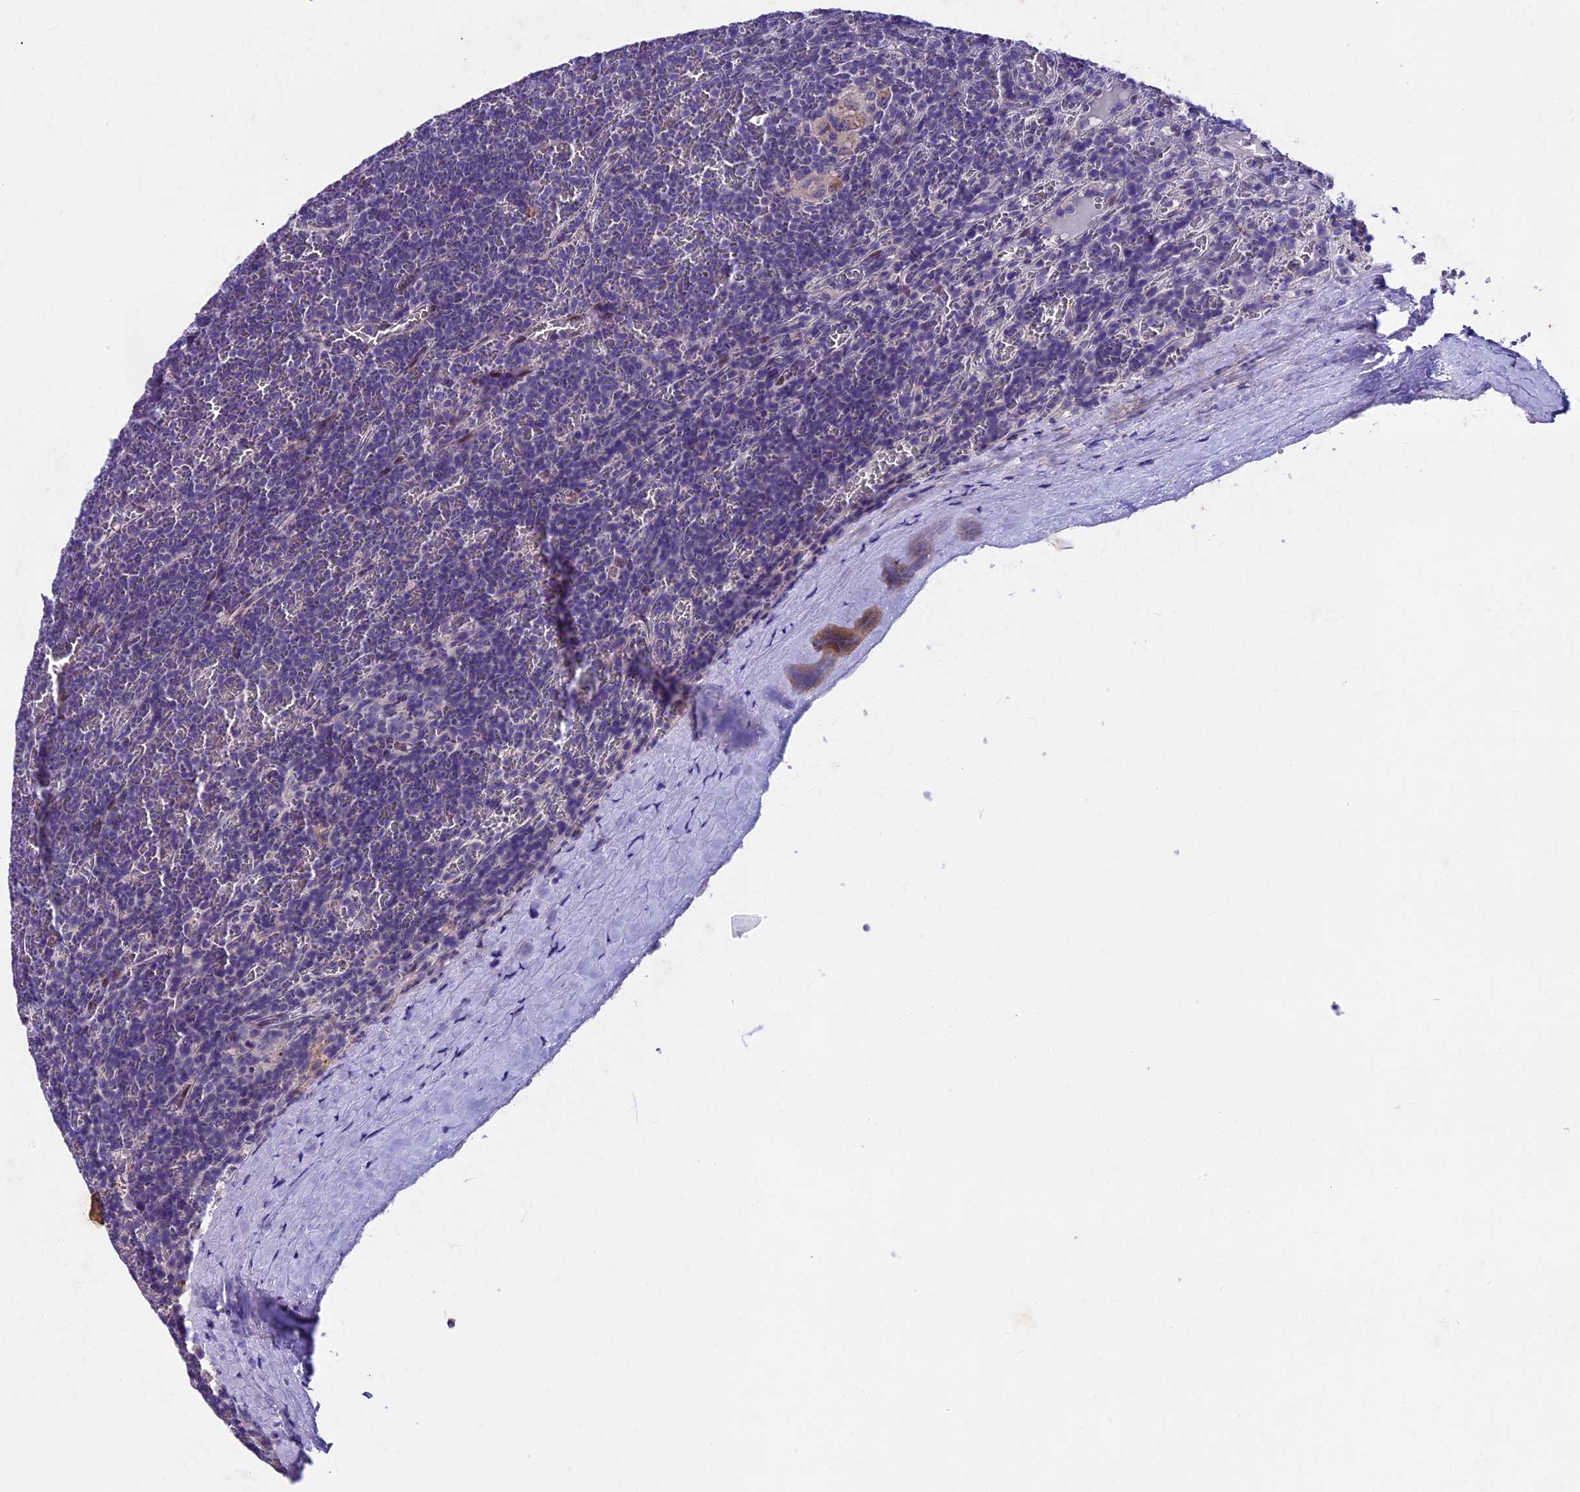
{"staining": {"intensity": "negative", "quantity": "none", "location": "none"}, "tissue": "lymphoma", "cell_type": "Tumor cells", "image_type": "cancer", "snomed": [{"axis": "morphology", "description": "Malignant lymphoma, non-Hodgkin's type, Low grade"}, {"axis": "topography", "description": "Spleen"}], "caption": "This is an immunohistochemistry (IHC) photomicrograph of lymphoma. There is no staining in tumor cells.", "gene": "IFT140", "patient": {"sex": "female", "age": 19}}